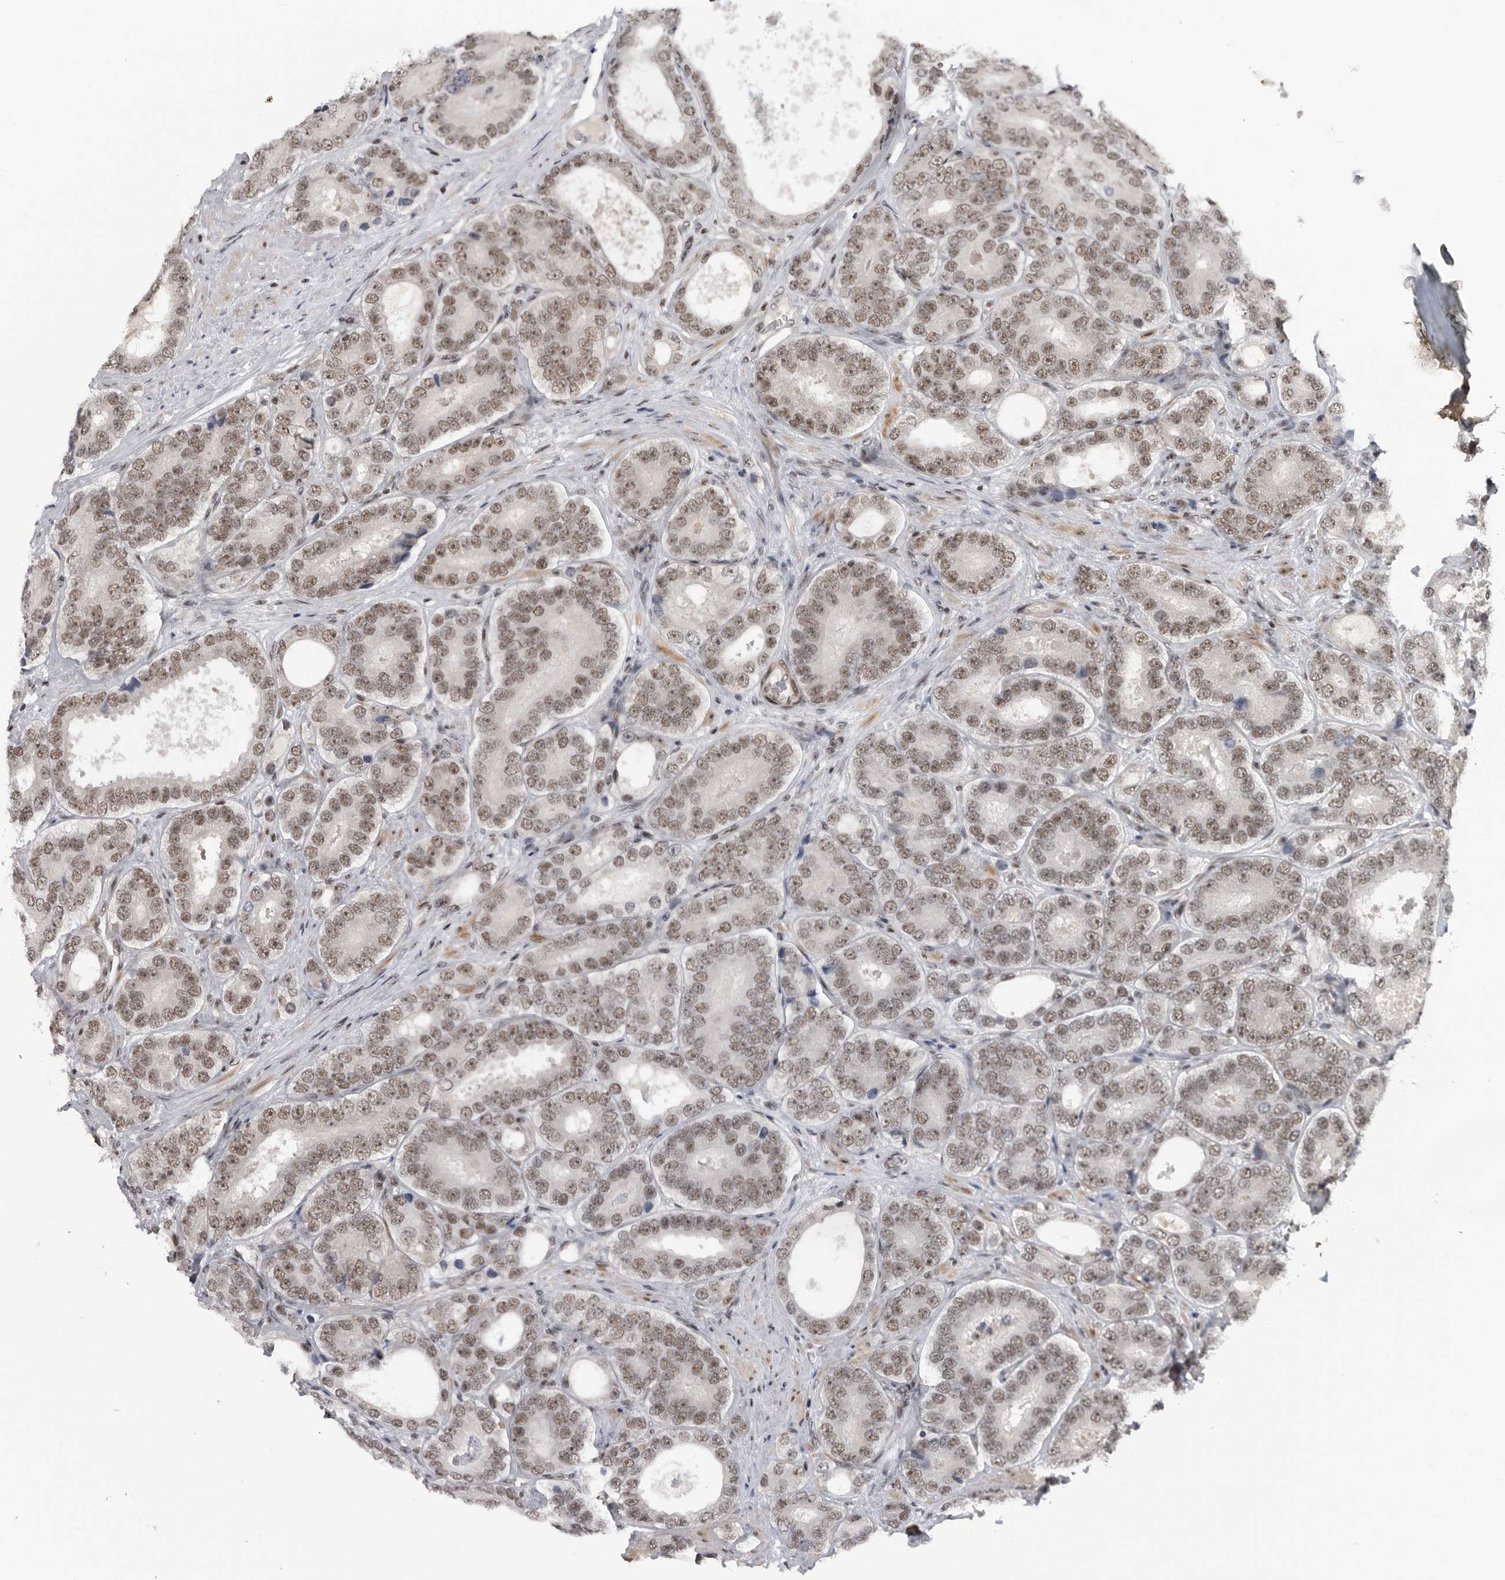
{"staining": {"intensity": "moderate", "quantity": ">75%", "location": "nuclear"}, "tissue": "prostate cancer", "cell_type": "Tumor cells", "image_type": "cancer", "snomed": [{"axis": "morphology", "description": "Adenocarcinoma, High grade"}, {"axis": "topography", "description": "Prostate"}], "caption": "There is medium levels of moderate nuclear staining in tumor cells of prostate cancer, as demonstrated by immunohistochemical staining (brown color).", "gene": "TRIM66", "patient": {"sex": "male", "age": 56}}